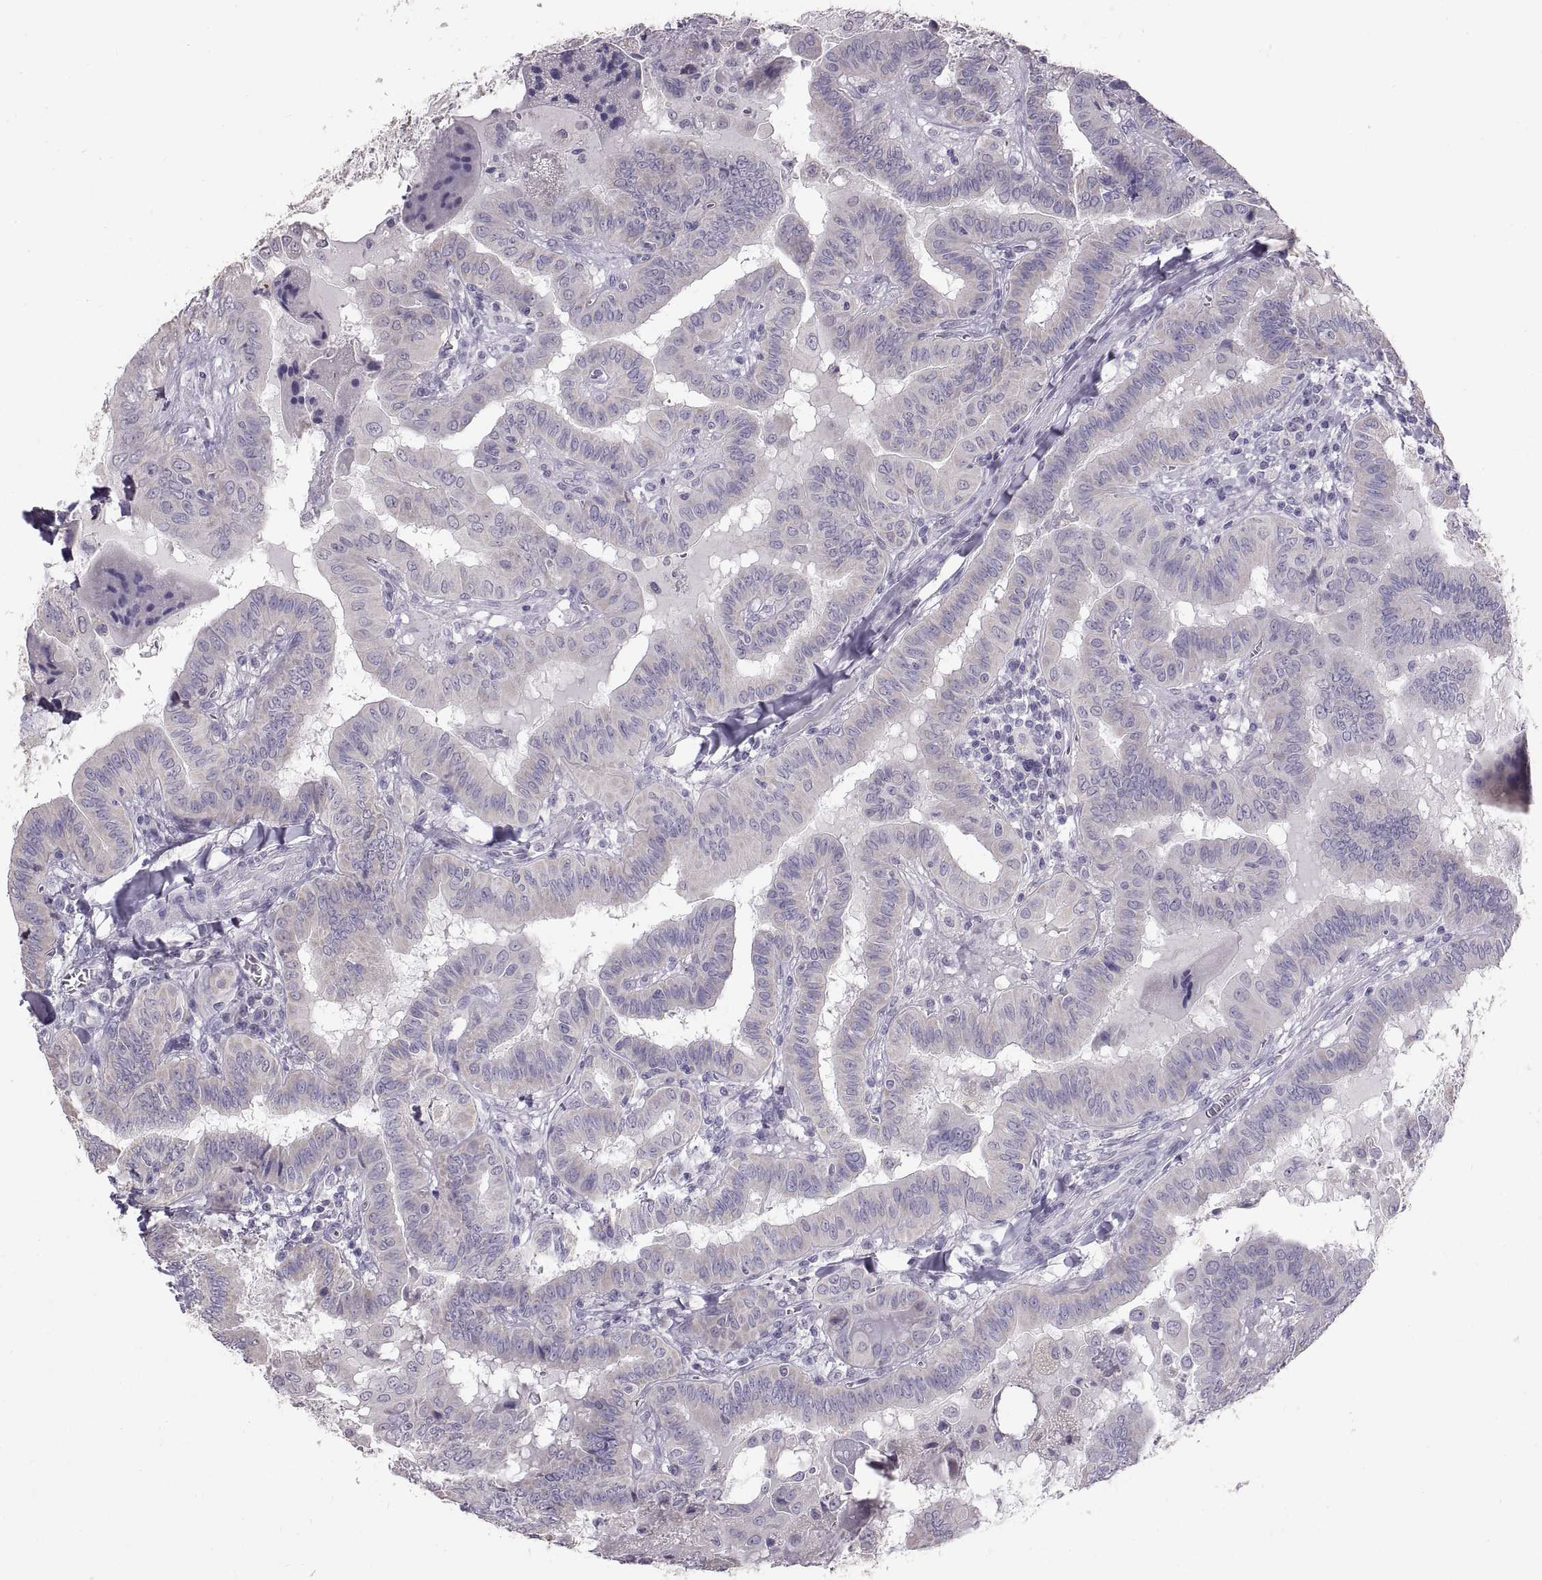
{"staining": {"intensity": "negative", "quantity": "none", "location": "none"}, "tissue": "thyroid cancer", "cell_type": "Tumor cells", "image_type": "cancer", "snomed": [{"axis": "morphology", "description": "Papillary adenocarcinoma, NOS"}, {"axis": "topography", "description": "Thyroid gland"}], "caption": "A high-resolution histopathology image shows immunohistochemistry (IHC) staining of thyroid cancer, which exhibits no significant positivity in tumor cells.", "gene": "WBP2NL", "patient": {"sex": "female", "age": 37}}